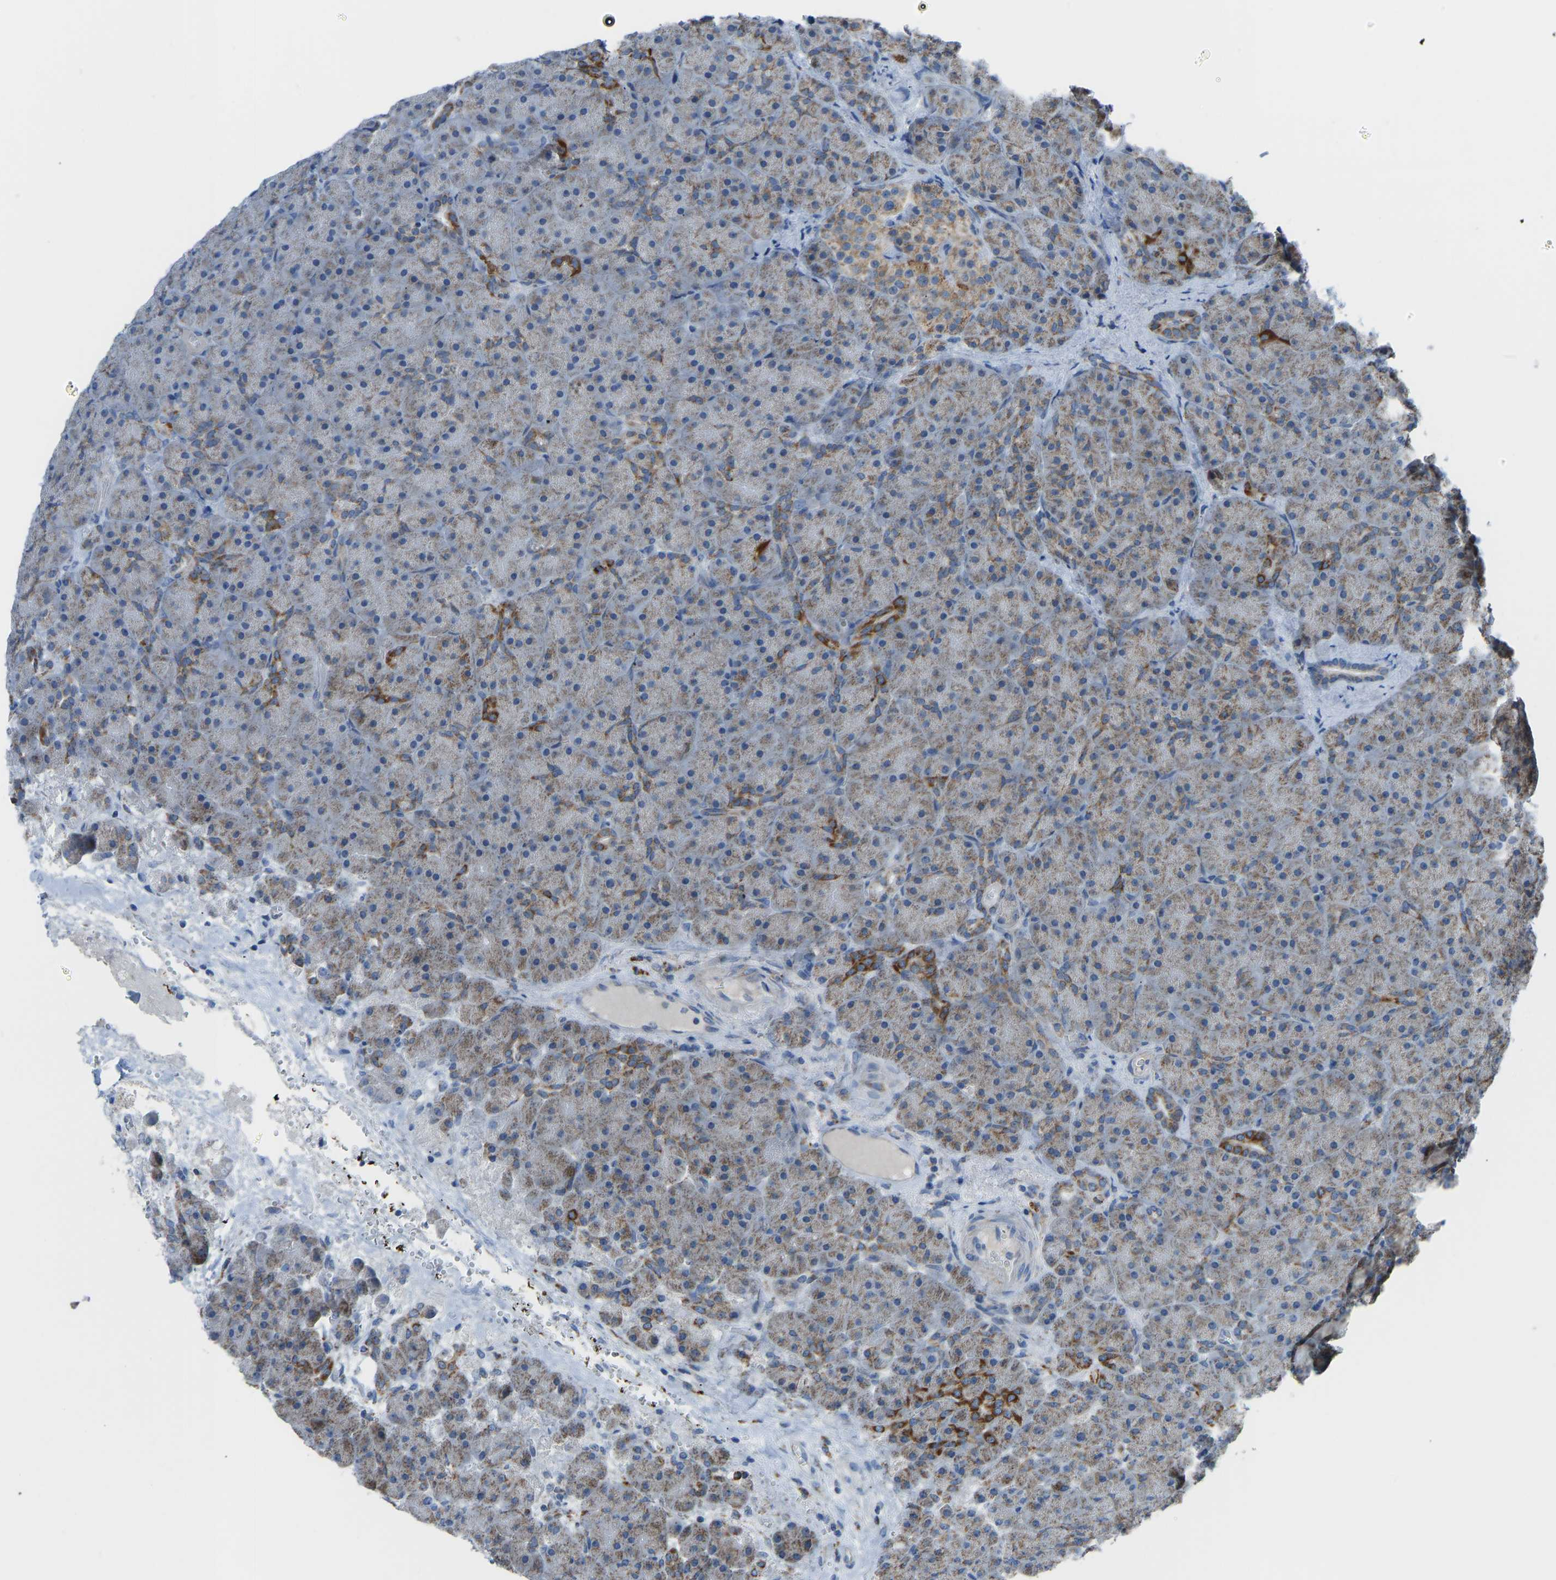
{"staining": {"intensity": "moderate", "quantity": "<25%", "location": "cytoplasmic/membranous"}, "tissue": "pancreas", "cell_type": "Exocrine glandular cells", "image_type": "normal", "snomed": [{"axis": "morphology", "description": "Normal tissue, NOS"}, {"axis": "topography", "description": "Pancreas"}], "caption": "Brown immunohistochemical staining in normal human pancreas displays moderate cytoplasmic/membranous staining in about <25% of exocrine glandular cells.", "gene": "SMIM20", "patient": {"sex": "male", "age": 66}}